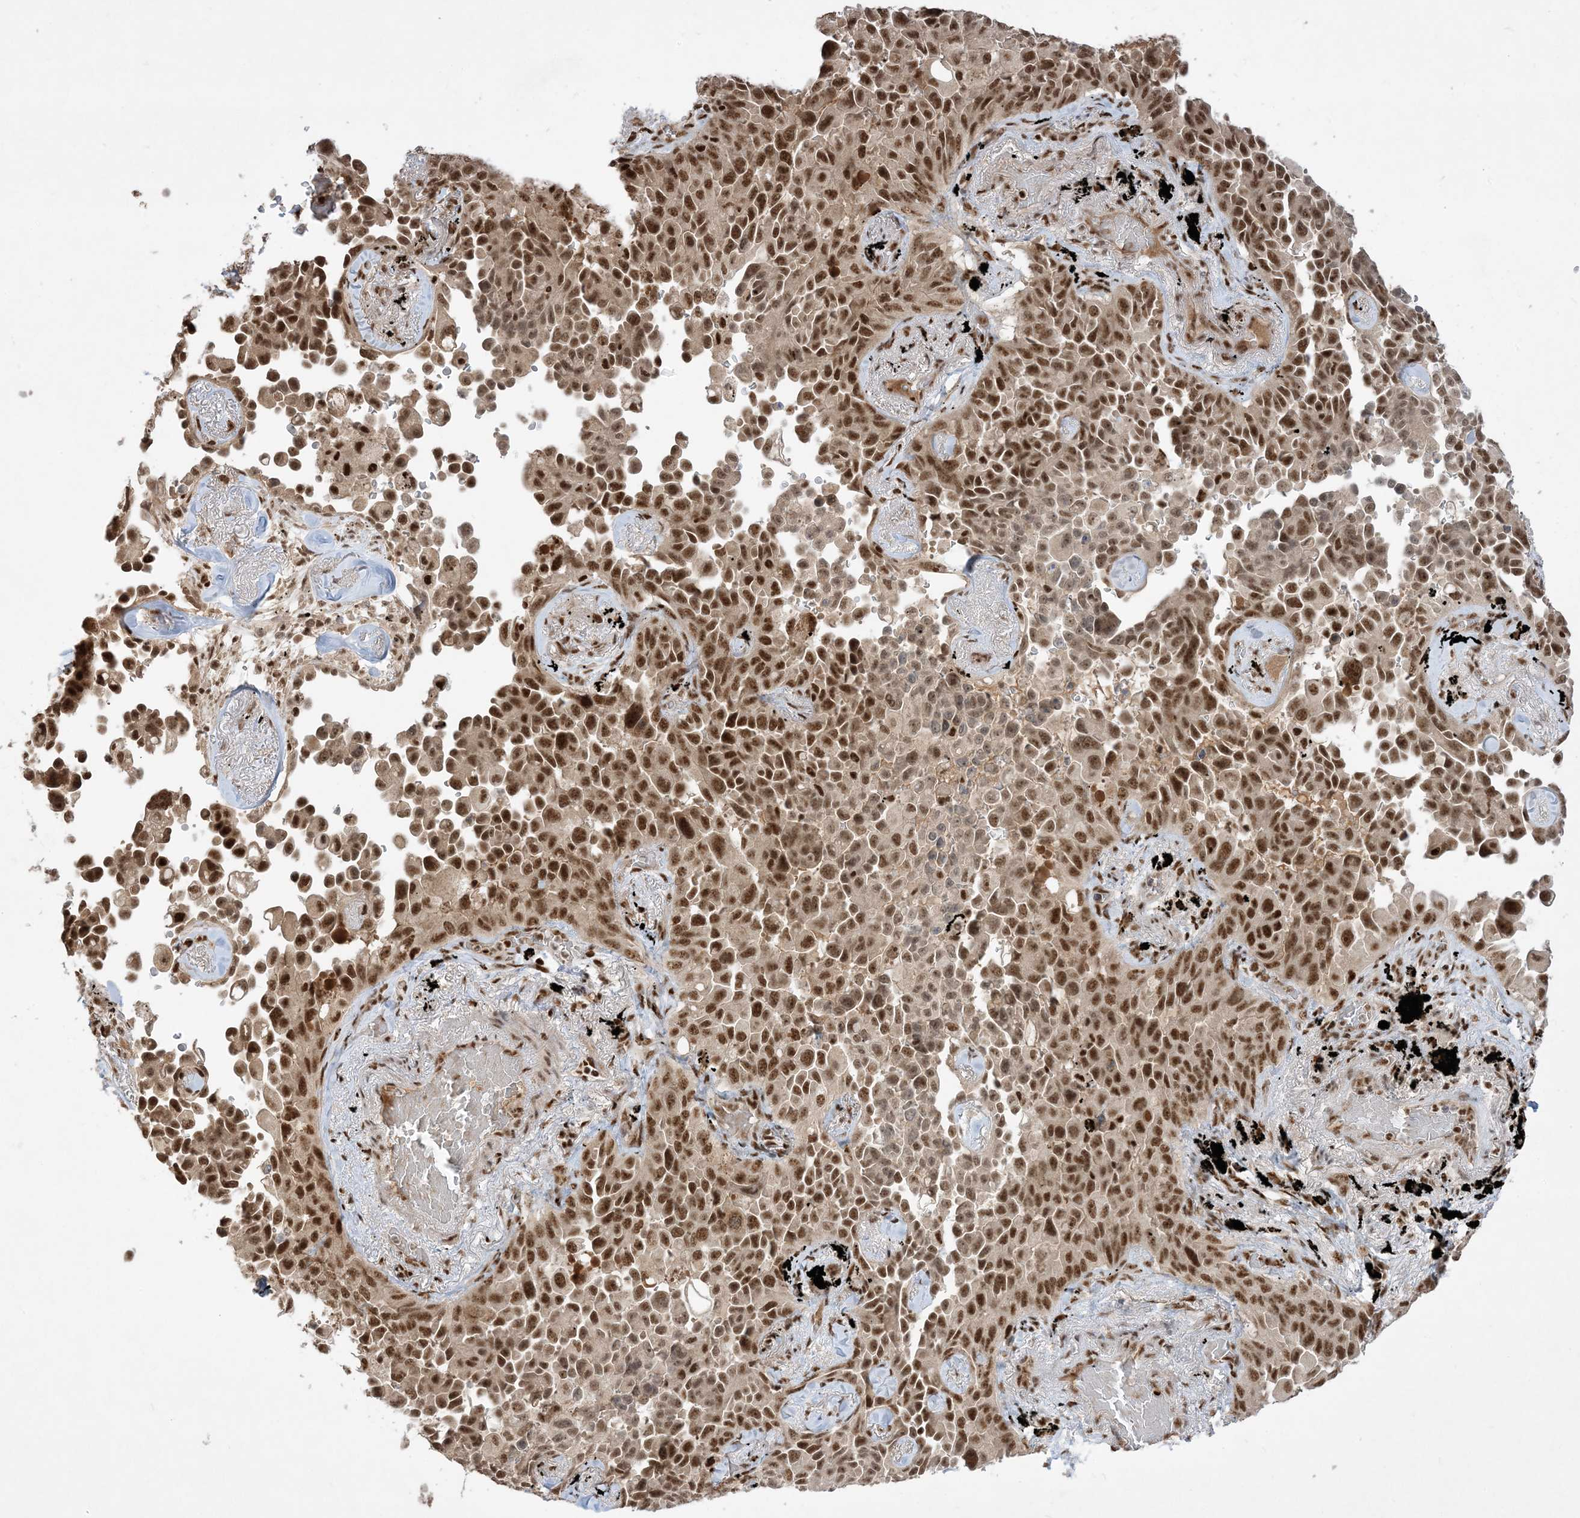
{"staining": {"intensity": "strong", "quantity": ">75%", "location": "nuclear"}, "tissue": "lung cancer", "cell_type": "Tumor cells", "image_type": "cancer", "snomed": [{"axis": "morphology", "description": "Adenocarcinoma, NOS"}, {"axis": "topography", "description": "Lung"}], "caption": "Brown immunohistochemical staining in adenocarcinoma (lung) exhibits strong nuclear staining in approximately >75% of tumor cells. (DAB IHC with brightfield microscopy, high magnification).", "gene": "PPIL2", "patient": {"sex": "female", "age": 67}}